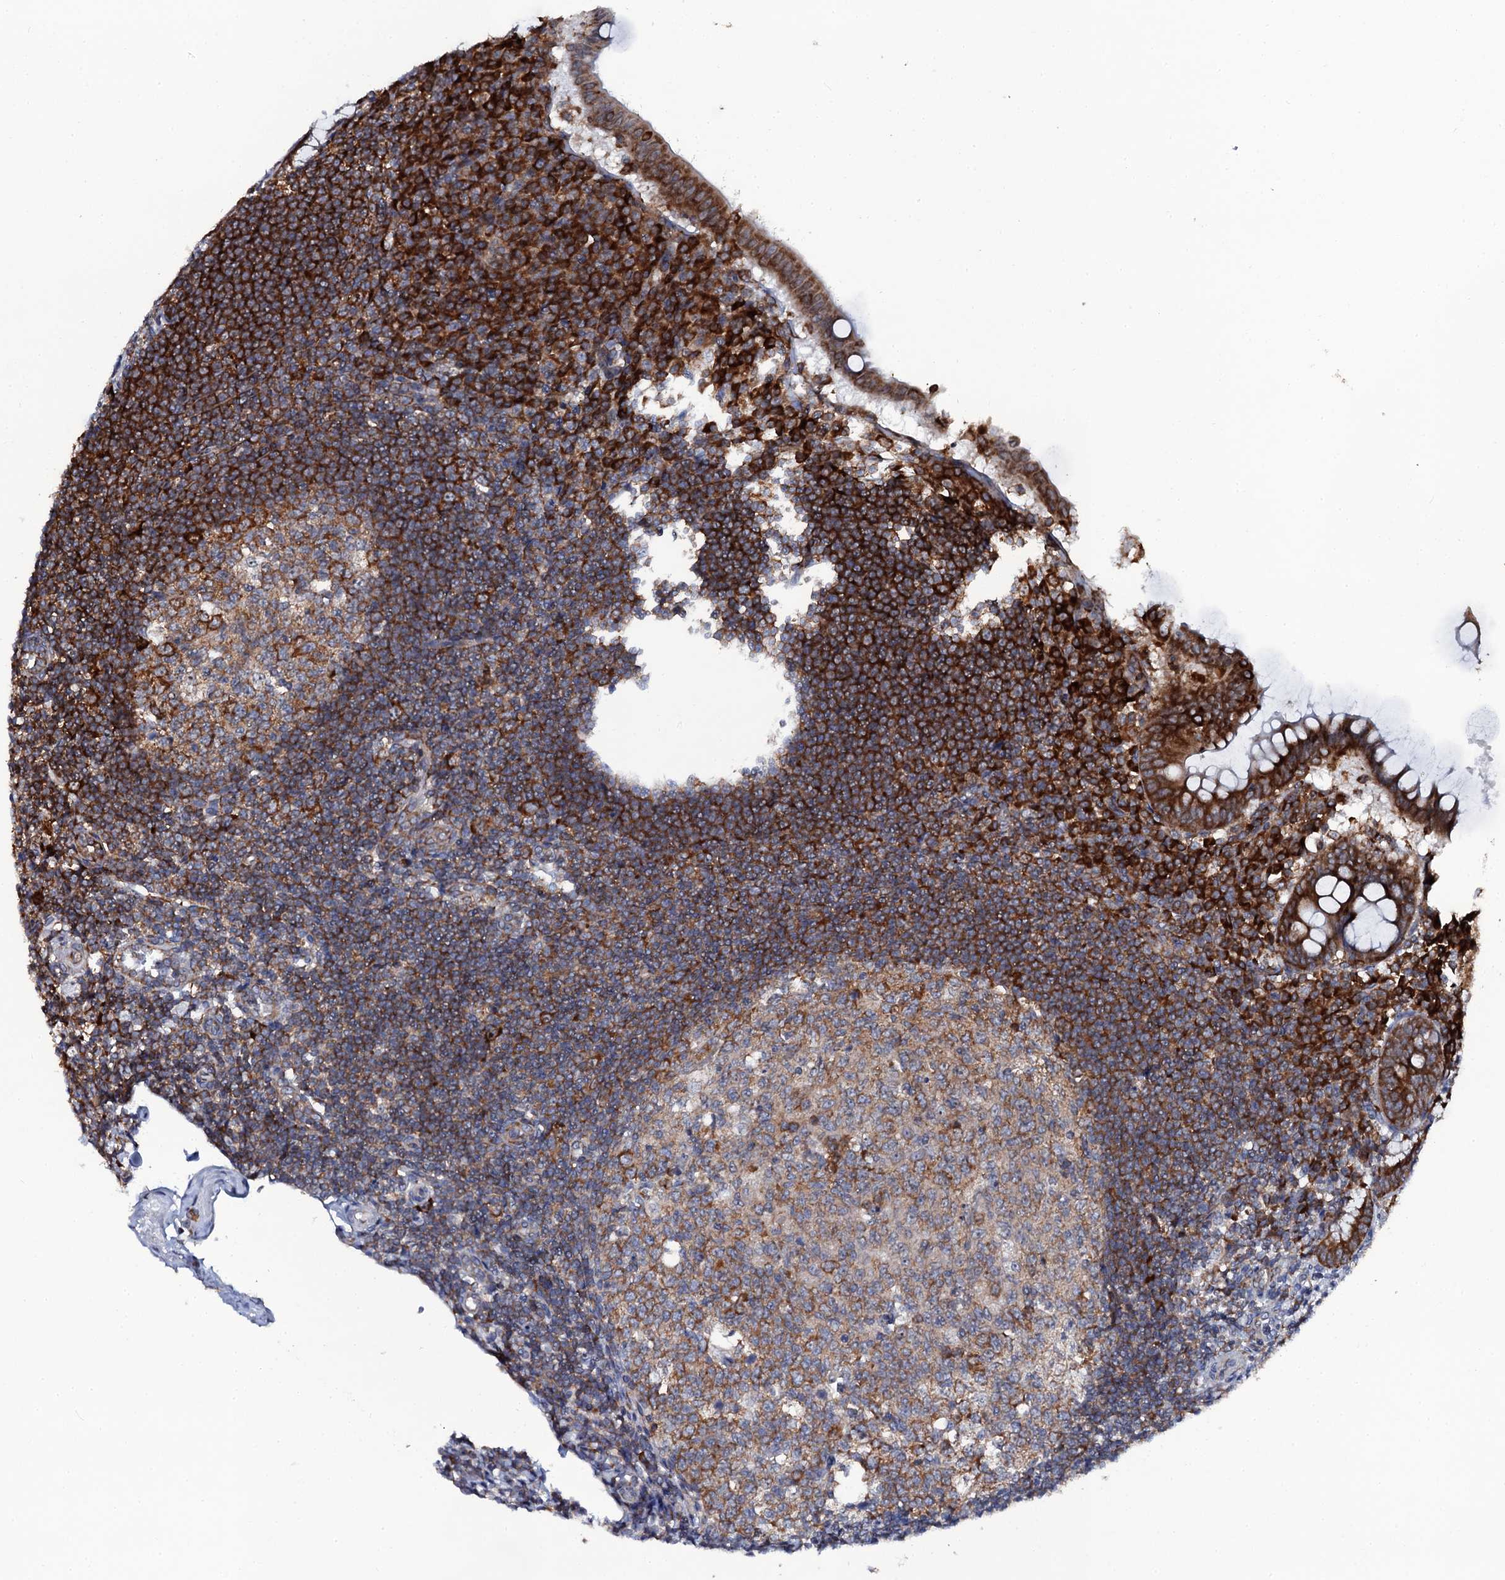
{"staining": {"intensity": "strong", "quantity": ">75%", "location": "cytoplasmic/membranous"}, "tissue": "appendix", "cell_type": "Glandular cells", "image_type": "normal", "snomed": [{"axis": "morphology", "description": "Normal tissue, NOS"}, {"axis": "topography", "description": "Appendix"}], "caption": "Appendix stained with IHC displays strong cytoplasmic/membranous expression in about >75% of glandular cells. Ihc stains the protein of interest in brown and the nuclei are stained blue.", "gene": "SPTY2D1", "patient": {"sex": "female", "age": 33}}